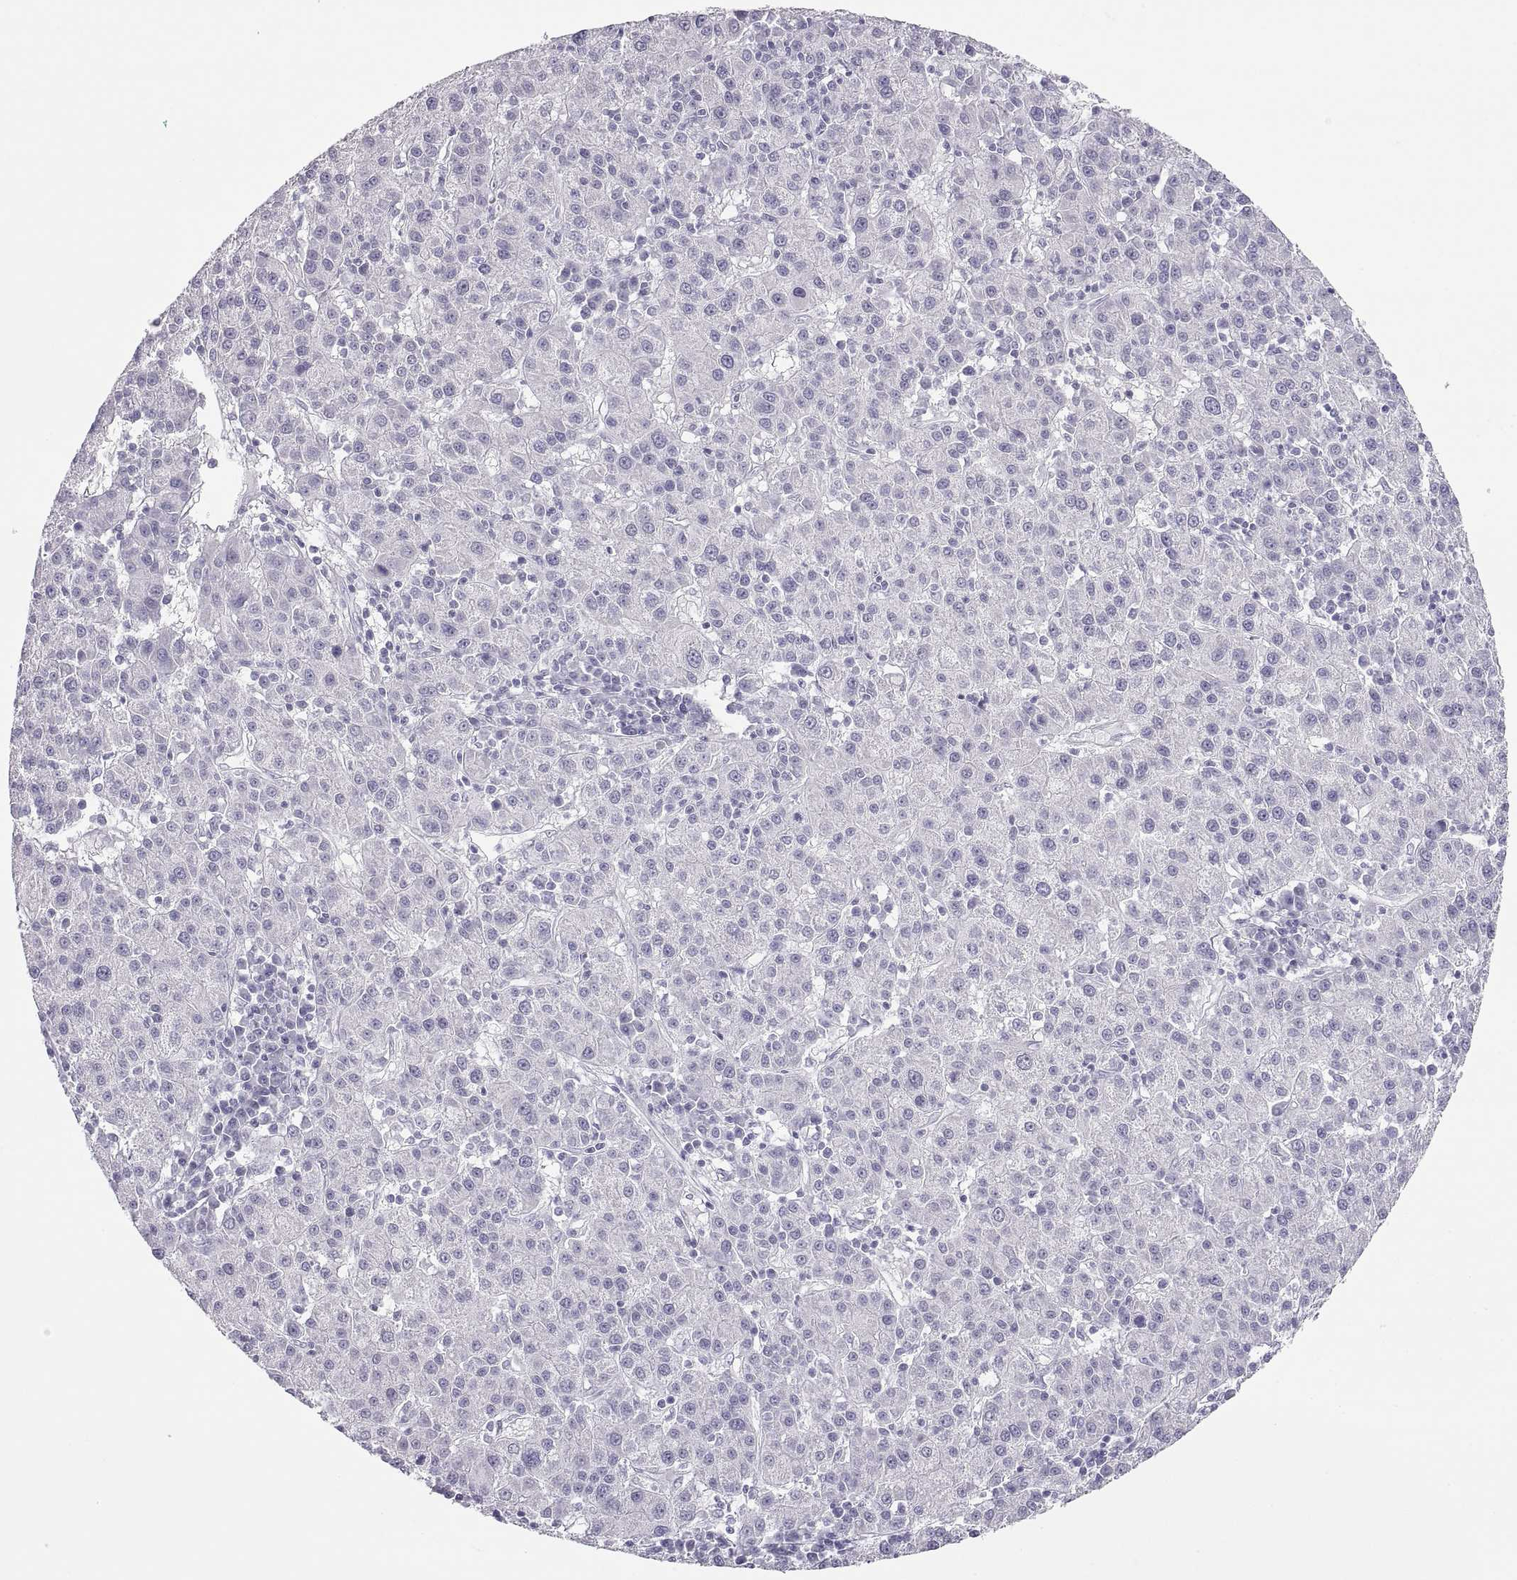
{"staining": {"intensity": "negative", "quantity": "none", "location": "none"}, "tissue": "liver cancer", "cell_type": "Tumor cells", "image_type": "cancer", "snomed": [{"axis": "morphology", "description": "Carcinoma, Hepatocellular, NOS"}, {"axis": "topography", "description": "Liver"}], "caption": "Immunohistochemical staining of liver hepatocellular carcinoma demonstrates no significant expression in tumor cells.", "gene": "SEMG1", "patient": {"sex": "female", "age": 60}}